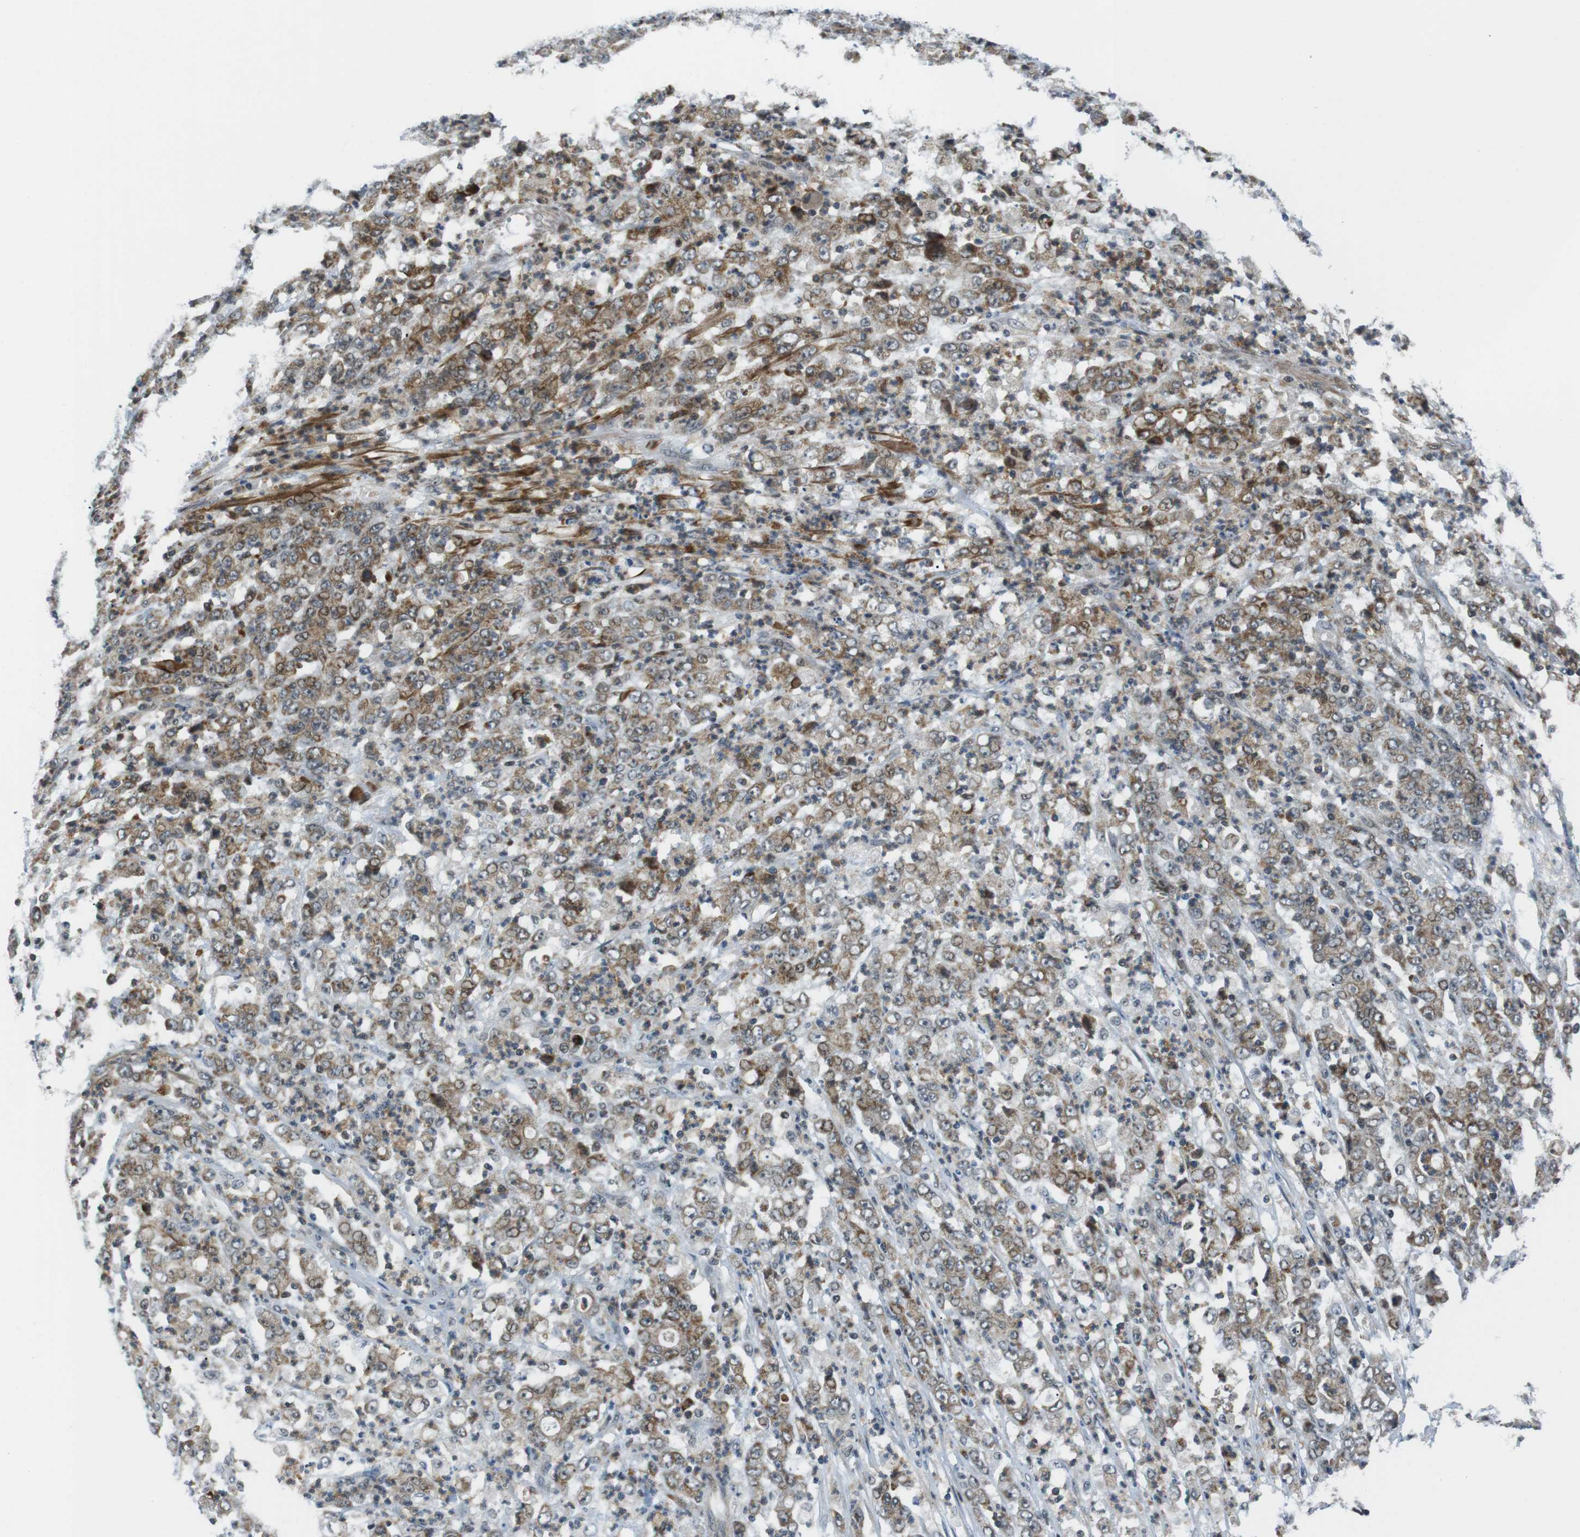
{"staining": {"intensity": "moderate", "quantity": "25%-75%", "location": "cytoplasmic/membranous"}, "tissue": "stomach cancer", "cell_type": "Tumor cells", "image_type": "cancer", "snomed": [{"axis": "morphology", "description": "Adenocarcinoma, NOS"}, {"axis": "topography", "description": "Stomach, lower"}], "caption": "There is medium levels of moderate cytoplasmic/membranous positivity in tumor cells of stomach adenocarcinoma, as demonstrated by immunohistochemical staining (brown color).", "gene": "USP7", "patient": {"sex": "female", "age": 71}}